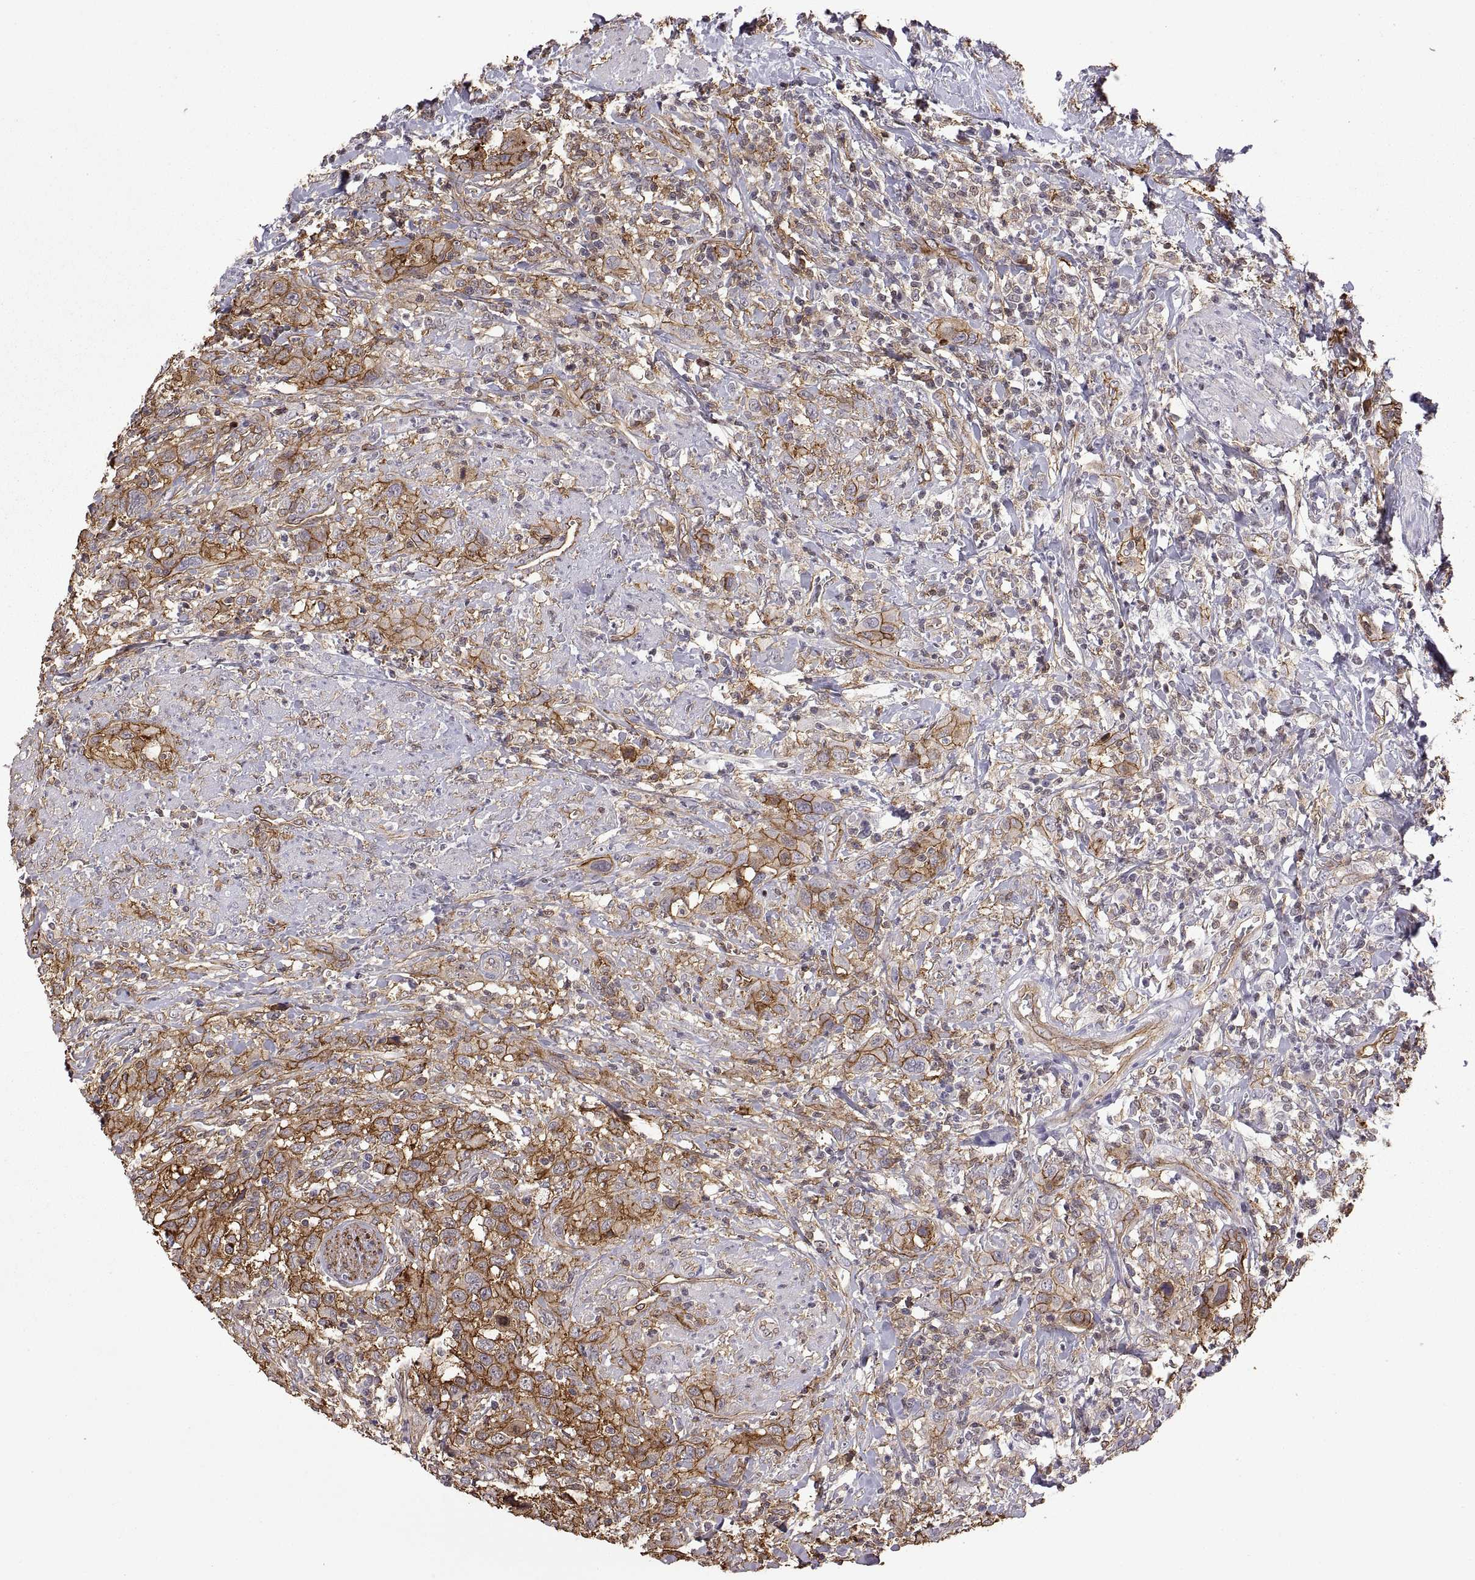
{"staining": {"intensity": "strong", "quantity": ">75%", "location": "cytoplasmic/membranous"}, "tissue": "urothelial cancer", "cell_type": "Tumor cells", "image_type": "cancer", "snomed": [{"axis": "morphology", "description": "Urothelial carcinoma, NOS"}, {"axis": "morphology", "description": "Urothelial carcinoma, High grade"}, {"axis": "topography", "description": "Urinary bladder"}], "caption": "Transitional cell carcinoma tissue displays strong cytoplasmic/membranous positivity in about >75% of tumor cells The protein of interest is shown in brown color, while the nuclei are stained blue.", "gene": "S100A10", "patient": {"sex": "female", "age": 64}}